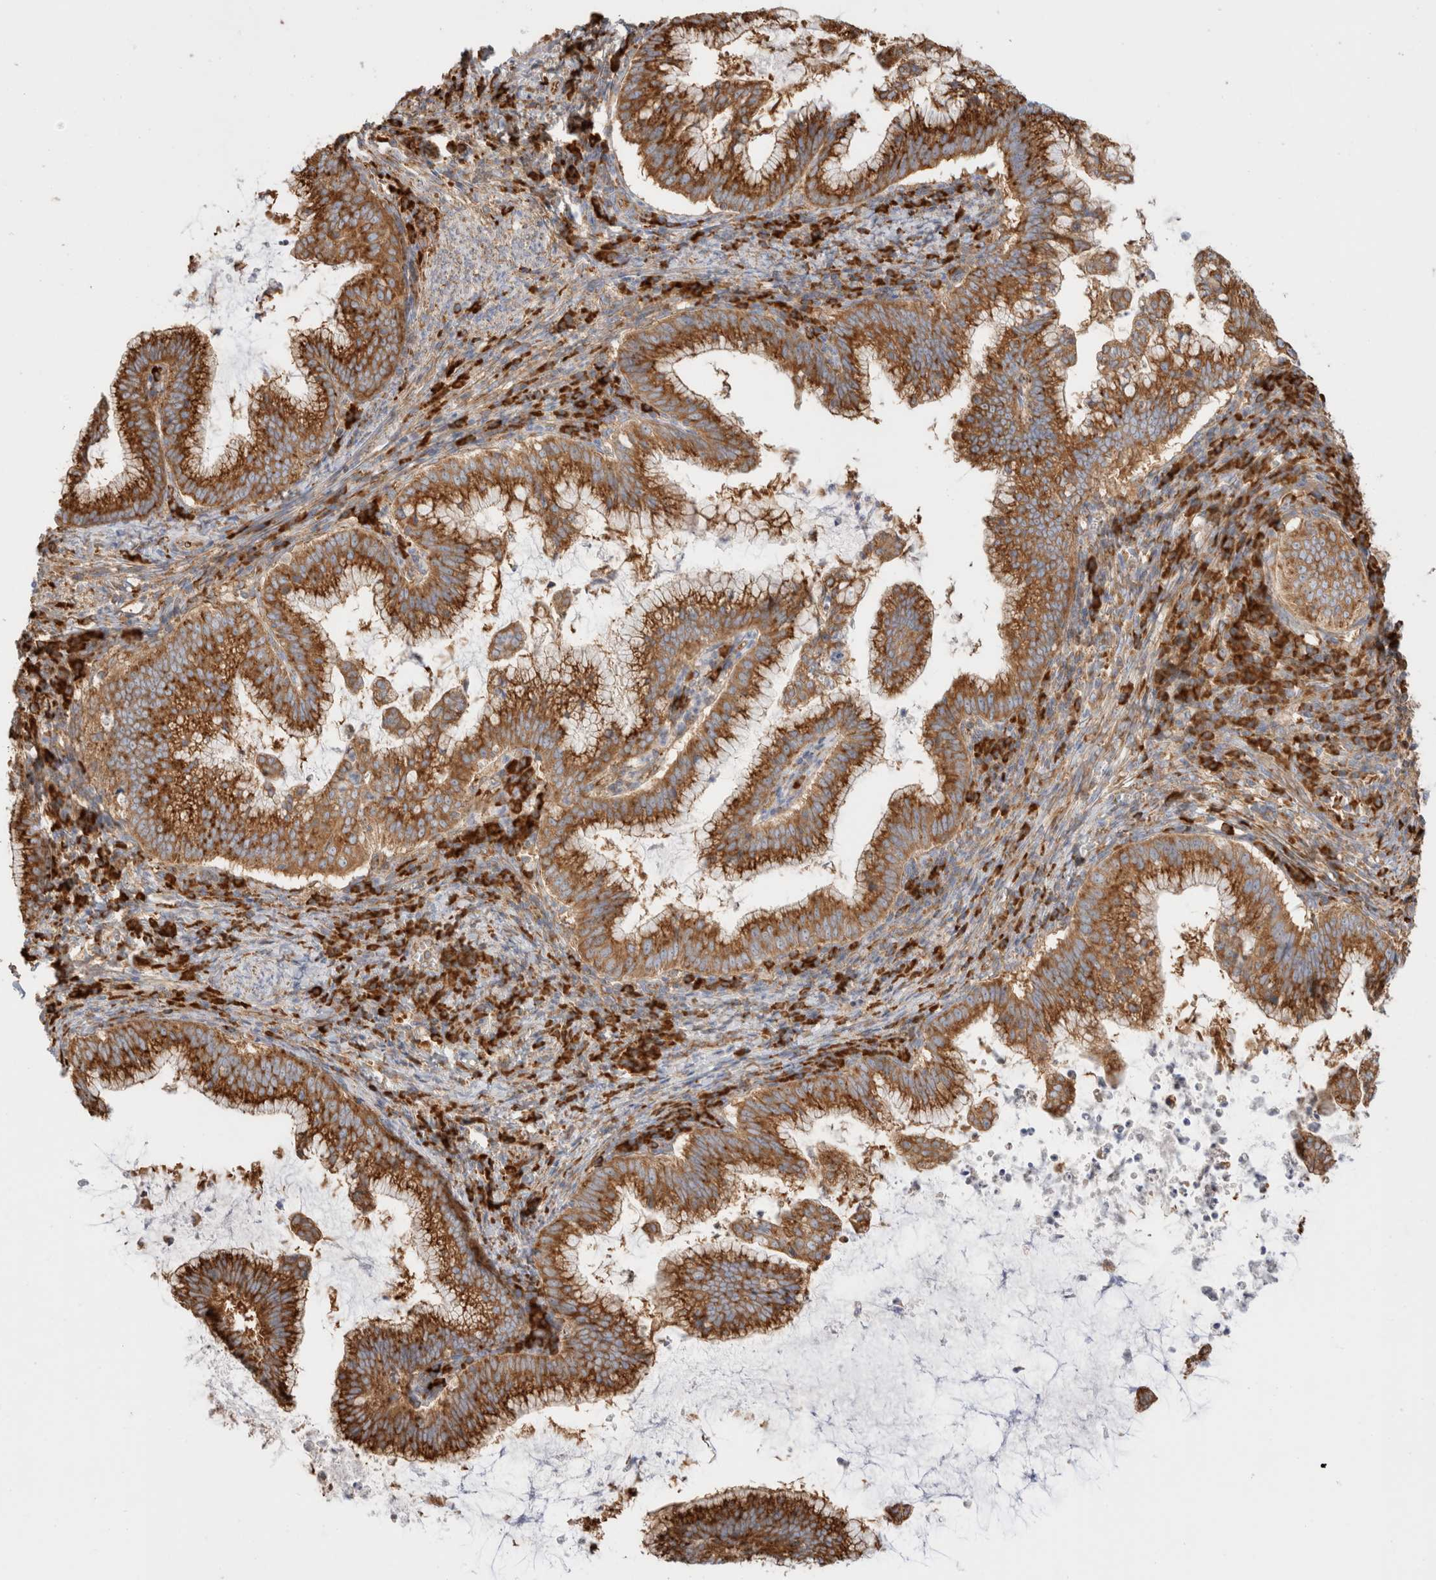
{"staining": {"intensity": "strong", "quantity": ">75%", "location": "cytoplasmic/membranous"}, "tissue": "cervical cancer", "cell_type": "Tumor cells", "image_type": "cancer", "snomed": [{"axis": "morphology", "description": "Adenocarcinoma, NOS"}, {"axis": "topography", "description": "Cervix"}], "caption": "IHC micrograph of neoplastic tissue: cervical adenocarcinoma stained using immunohistochemistry (IHC) reveals high levels of strong protein expression localized specifically in the cytoplasmic/membranous of tumor cells, appearing as a cytoplasmic/membranous brown color.", "gene": "ZC2HC1A", "patient": {"sex": "female", "age": 36}}